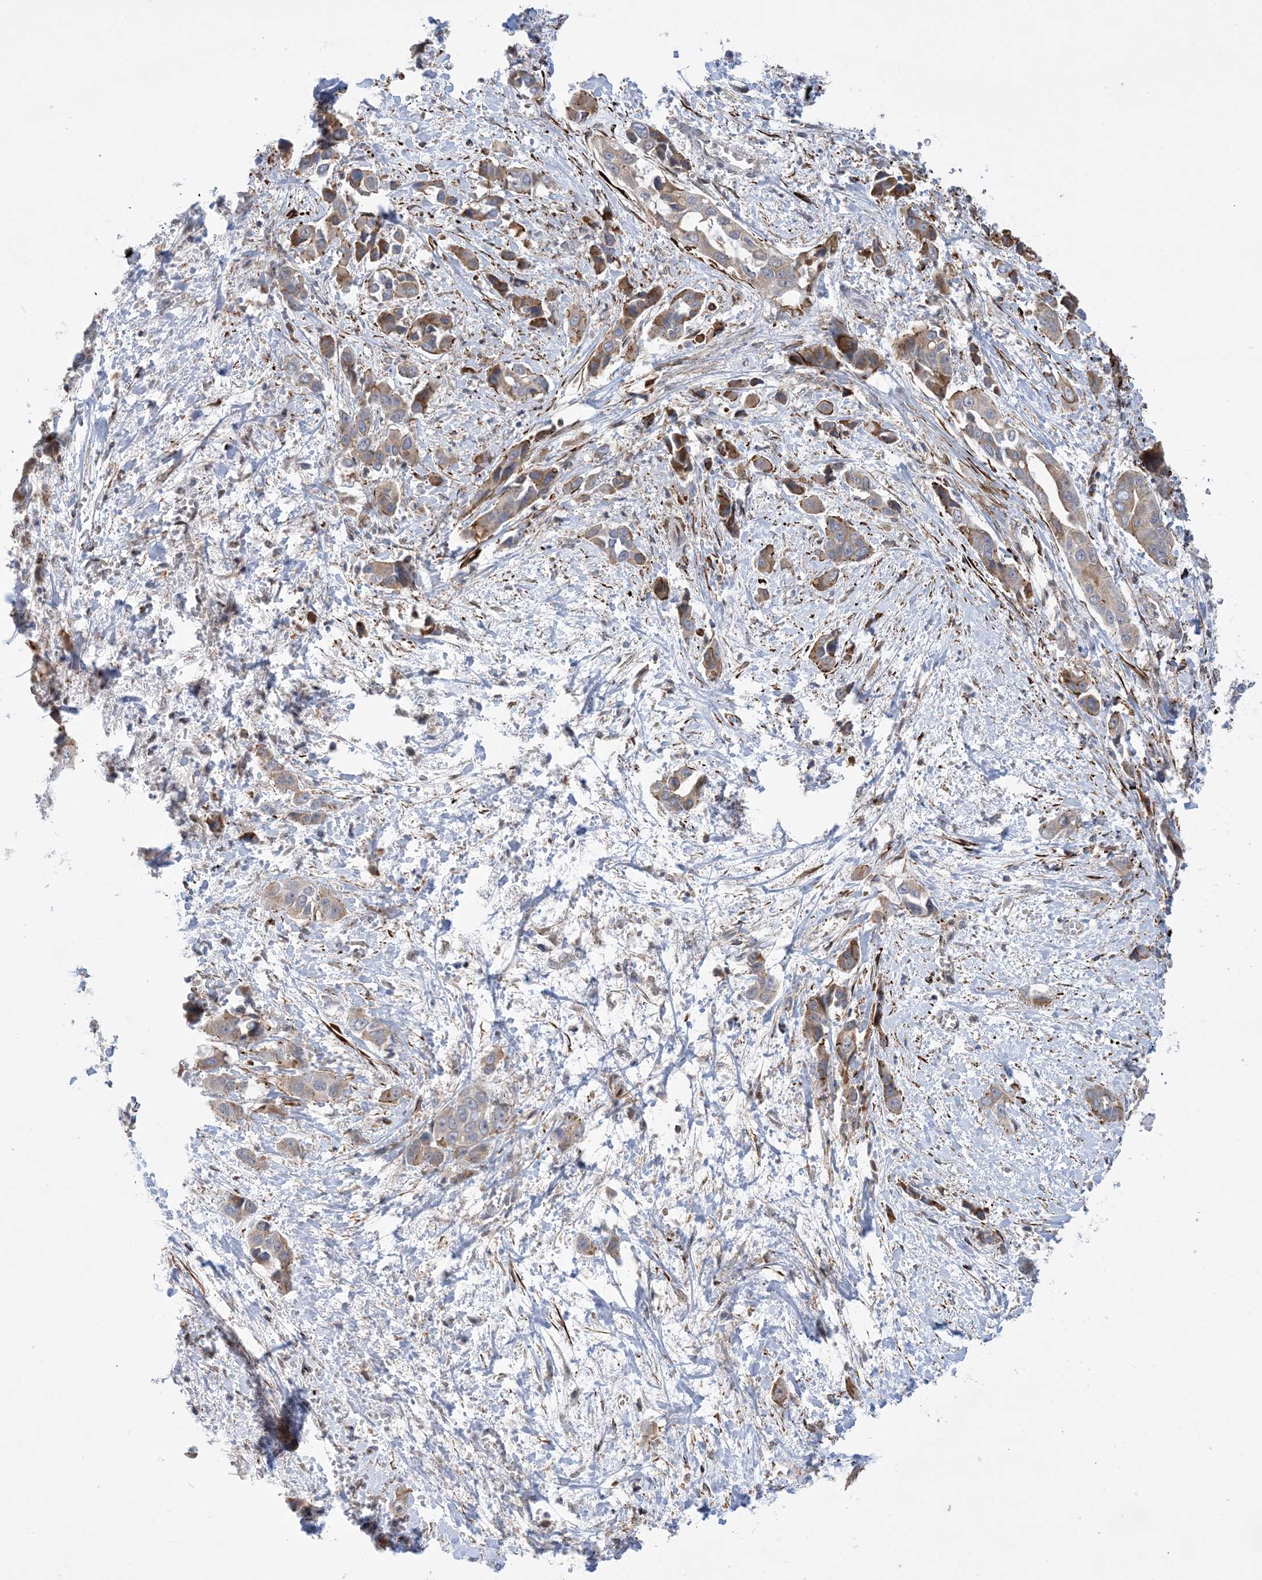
{"staining": {"intensity": "moderate", "quantity": "<25%", "location": "cytoplasmic/membranous"}, "tissue": "liver cancer", "cell_type": "Tumor cells", "image_type": "cancer", "snomed": [{"axis": "morphology", "description": "Cholangiocarcinoma"}, {"axis": "topography", "description": "Liver"}], "caption": "The image demonstrates immunohistochemical staining of liver cholangiocarcinoma. There is moderate cytoplasmic/membranous positivity is appreciated in about <25% of tumor cells.", "gene": "ZNF8", "patient": {"sex": "female", "age": 52}}